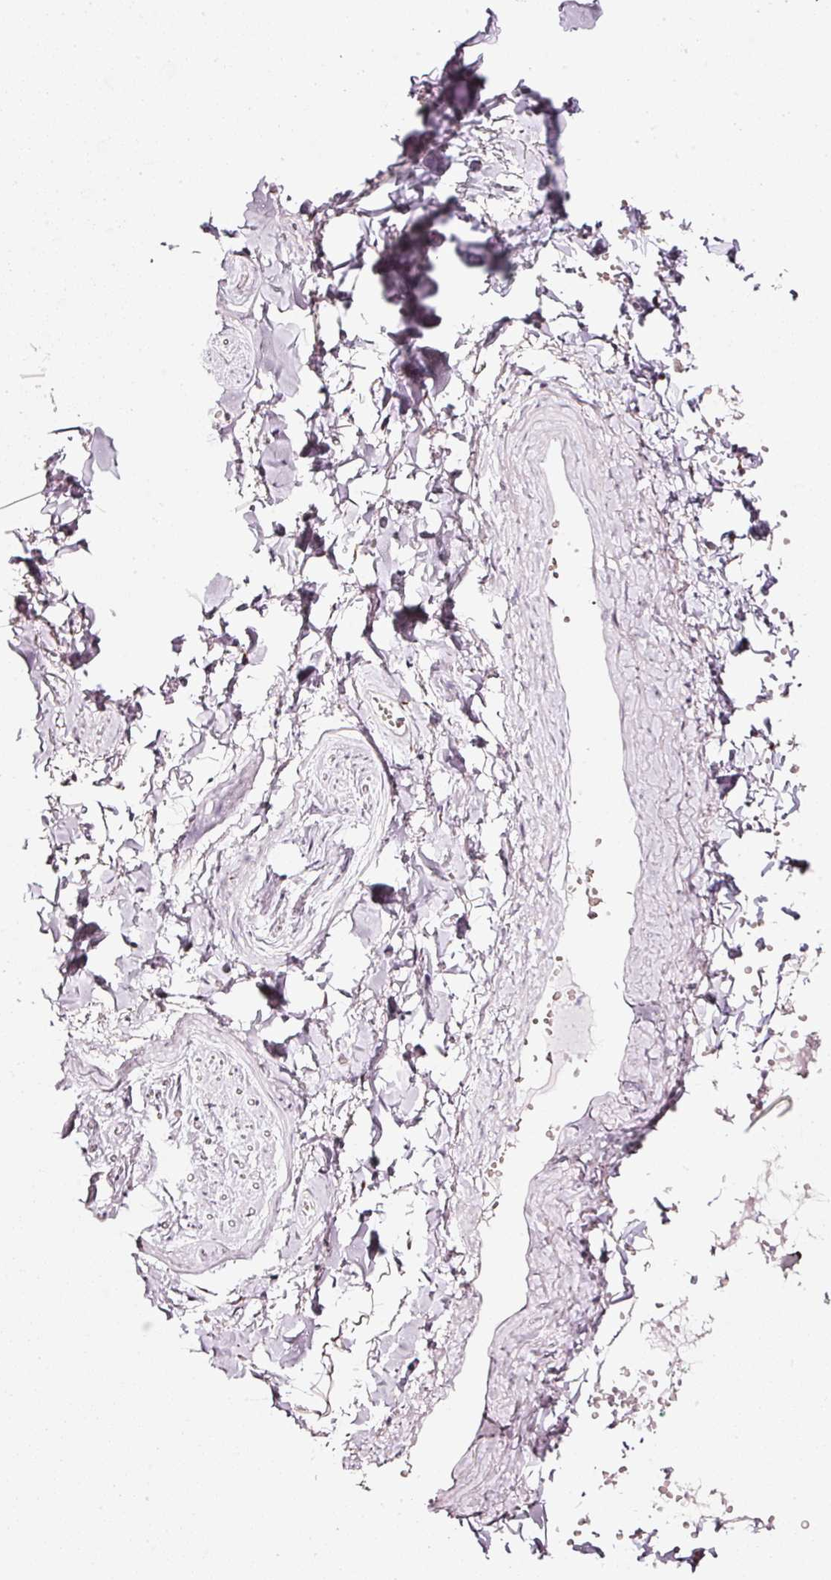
{"staining": {"intensity": "negative", "quantity": "none", "location": "none"}, "tissue": "adipose tissue", "cell_type": "Adipocytes", "image_type": "normal", "snomed": [{"axis": "morphology", "description": "Normal tissue, NOS"}, {"axis": "topography", "description": "Vulva"}, {"axis": "topography", "description": "Vagina"}, {"axis": "topography", "description": "Peripheral nerve tissue"}], "caption": "Protein analysis of benign adipose tissue reveals no significant positivity in adipocytes.", "gene": "SDF4", "patient": {"sex": "female", "age": 66}}